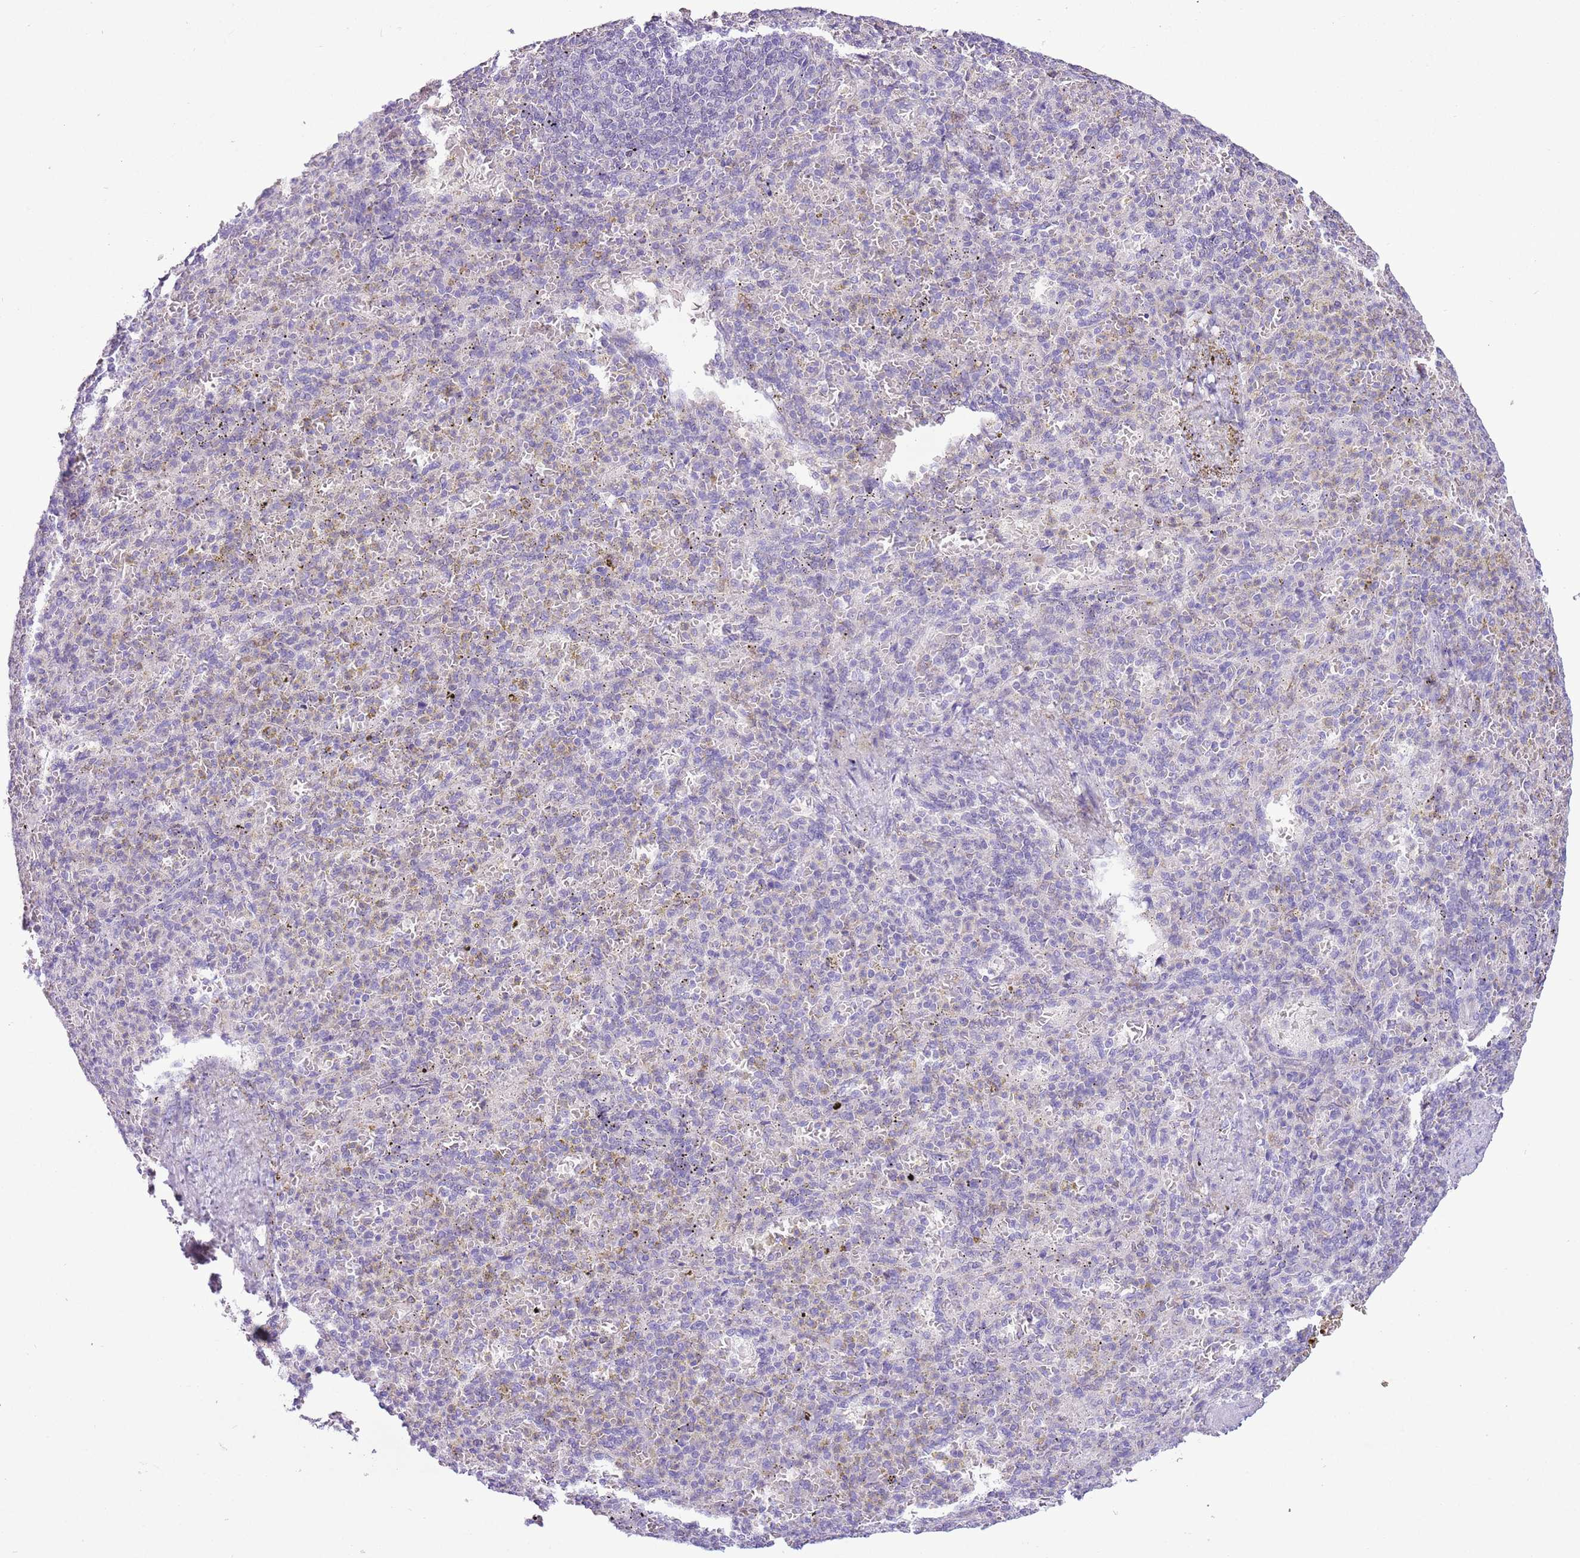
{"staining": {"intensity": "negative", "quantity": "none", "location": "none"}, "tissue": "spleen", "cell_type": "Cells in red pulp", "image_type": "normal", "snomed": [{"axis": "morphology", "description": "Normal tissue, NOS"}, {"axis": "topography", "description": "Spleen"}], "caption": "High power microscopy photomicrograph of an immunohistochemistry photomicrograph of benign spleen, revealing no significant staining in cells in red pulp.", "gene": "ZNF697", "patient": {"sex": "female", "age": 74}}